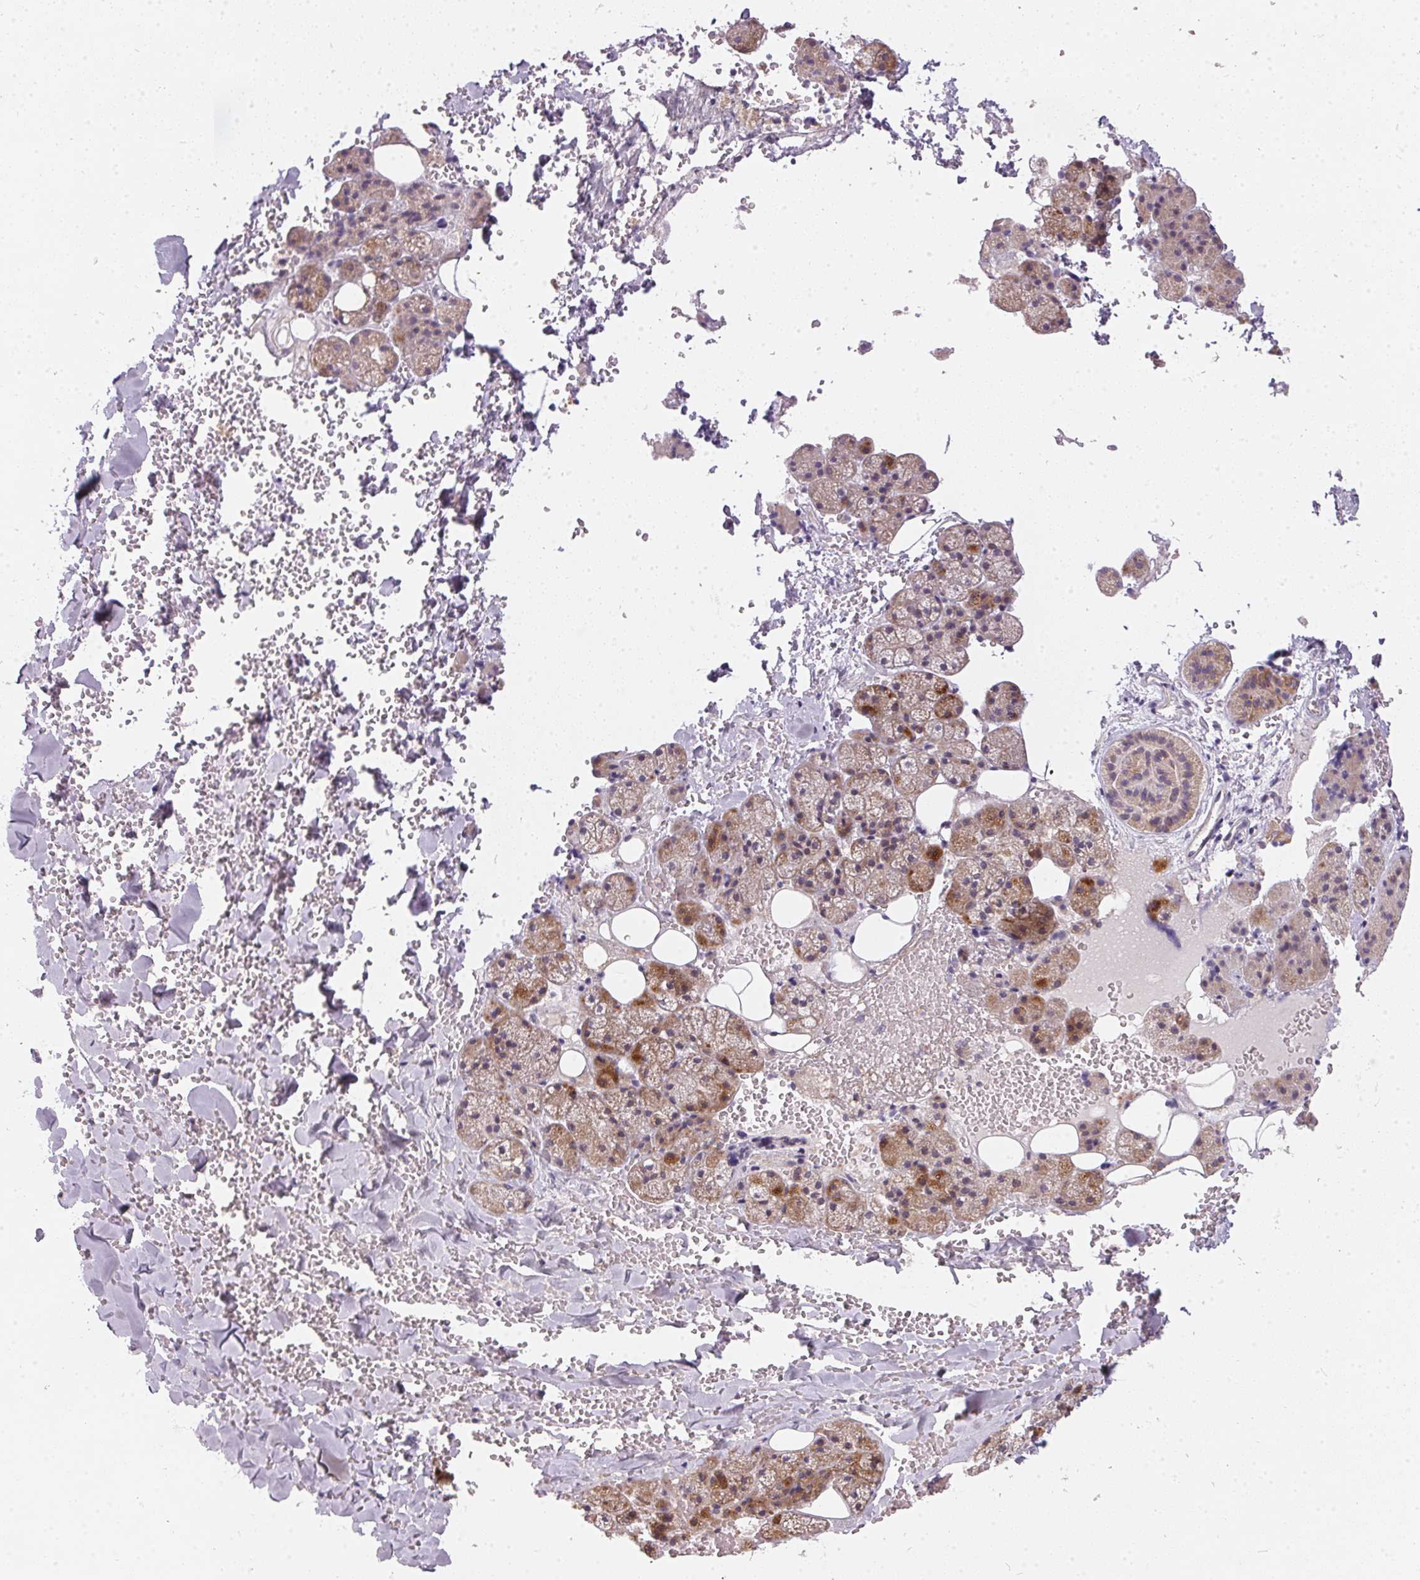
{"staining": {"intensity": "moderate", "quantity": "25%-75%", "location": "cytoplasmic/membranous"}, "tissue": "salivary gland", "cell_type": "Glandular cells", "image_type": "normal", "snomed": [{"axis": "morphology", "description": "Normal tissue, NOS"}, {"axis": "topography", "description": "Salivary gland"}, {"axis": "topography", "description": "Peripheral nerve tissue"}], "caption": "Benign salivary gland reveals moderate cytoplasmic/membranous expression in approximately 25%-75% of glandular cells.", "gene": "VWA5B2", "patient": {"sex": "male", "age": 38}}